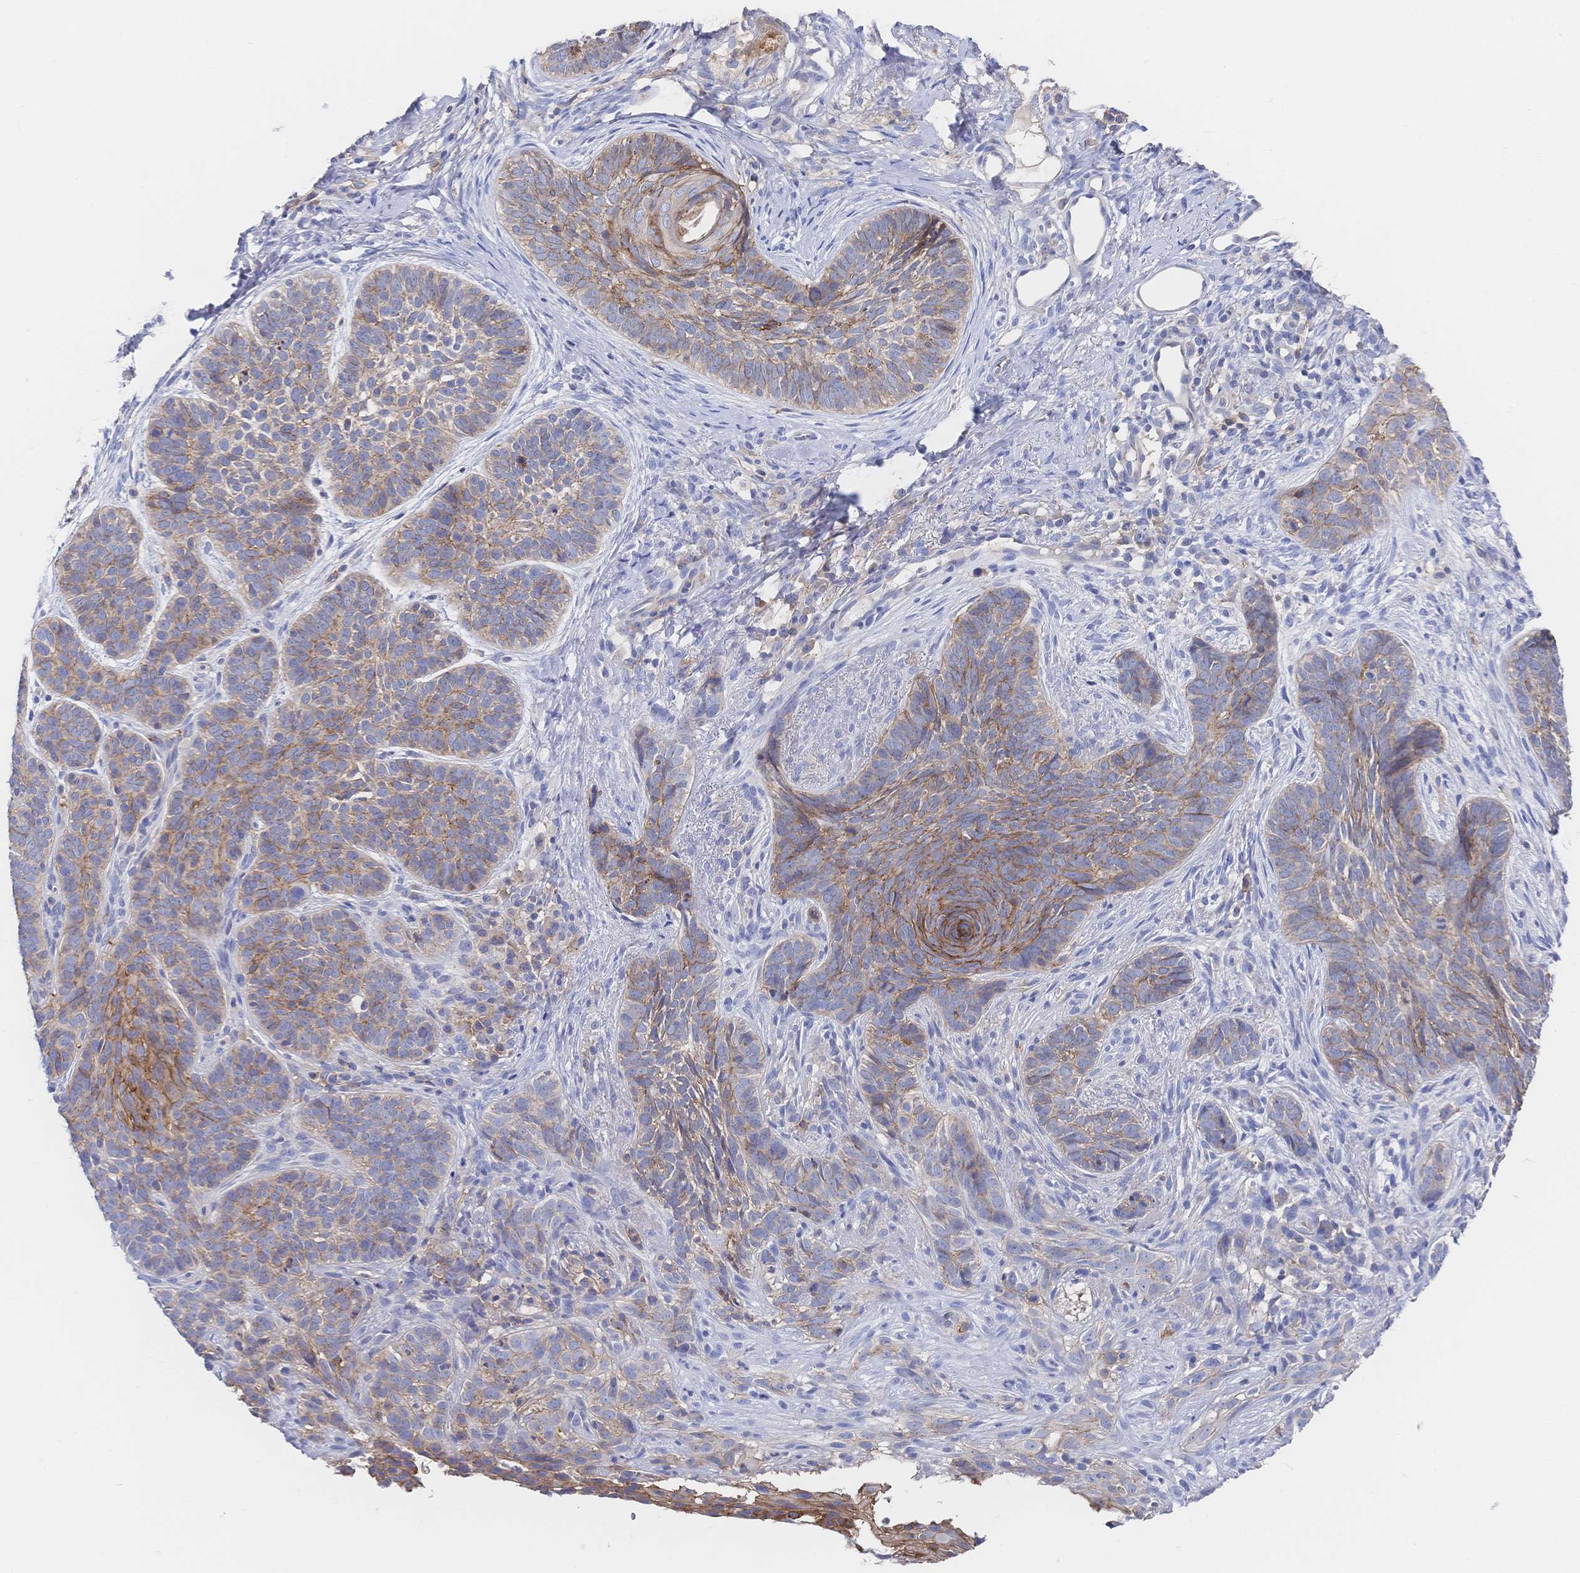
{"staining": {"intensity": "moderate", "quantity": "25%-75%", "location": "cytoplasmic/membranous"}, "tissue": "skin cancer", "cell_type": "Tumor cells", "image_type": "cancer", "snomed": [{"axis": "morphology", "description": "Basal cell carcinoma"}, {"axis": "topography", "description": "Skin"}], "caption": "A medium amount of moderate cytoplasmic/membranous staining is appreciated in approximately 25%-75% of tumor cells in skin cancer tissue.", "gene": "F11R", "patient": {"sex": "female", "age": 74}}